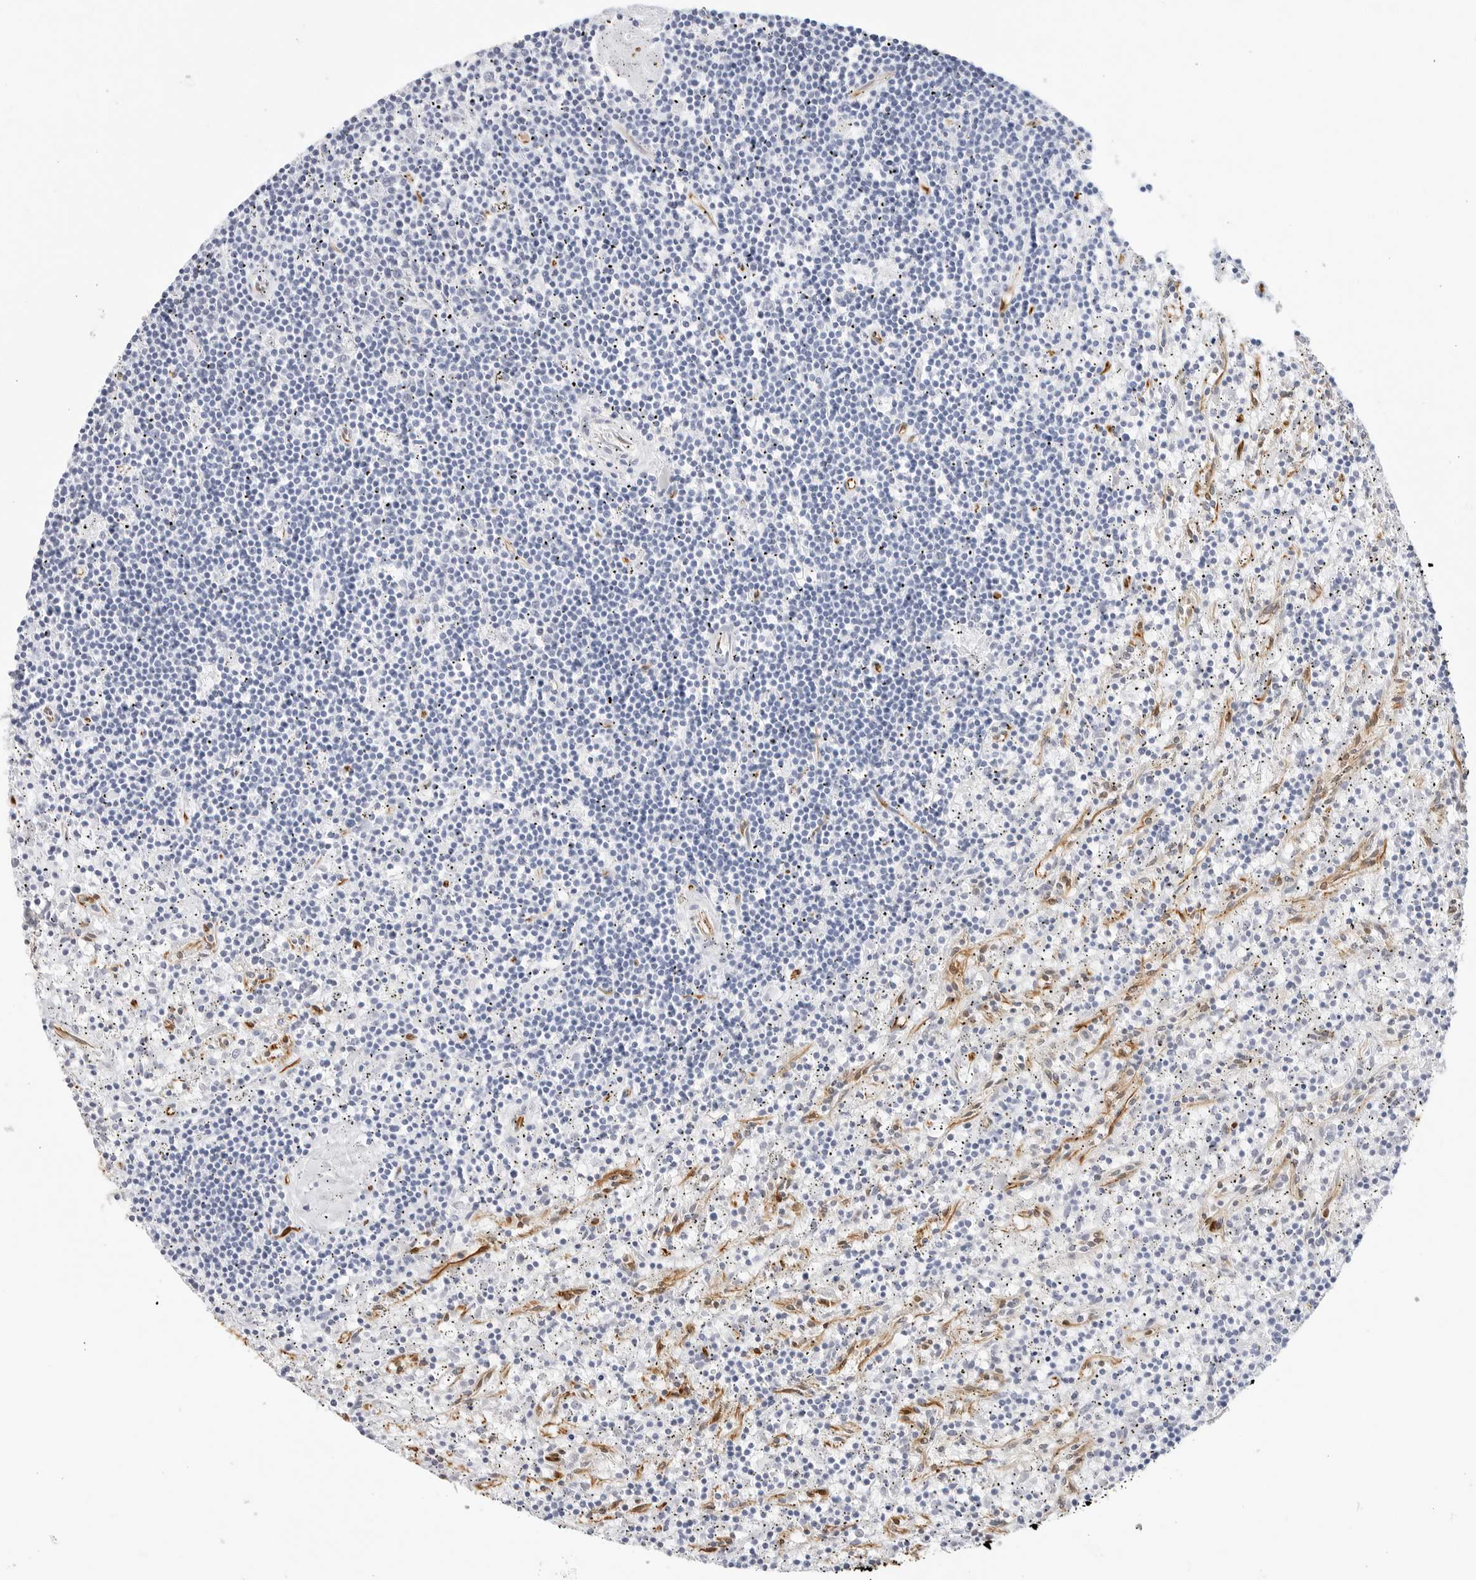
{"staining": {"intensity": "negative", "quantity": "none", "location": "none"}, "tissue": "lymphoma", "cell_type": "Tumor cells", "image_type": "cancer", "snomed": [{"axis": "morphology", "description": "Malignant lymphoma, non-Hodgkin's type, Low grade"}, {"axis": "topography", "description": "Spleen"}], "caption": "This is a histopathology image of immunohistochemistry staining of lymphoma, which shows no expression in tumor cells.", "gene": "NES", "patient": {"sex": "male", "age": 76}}